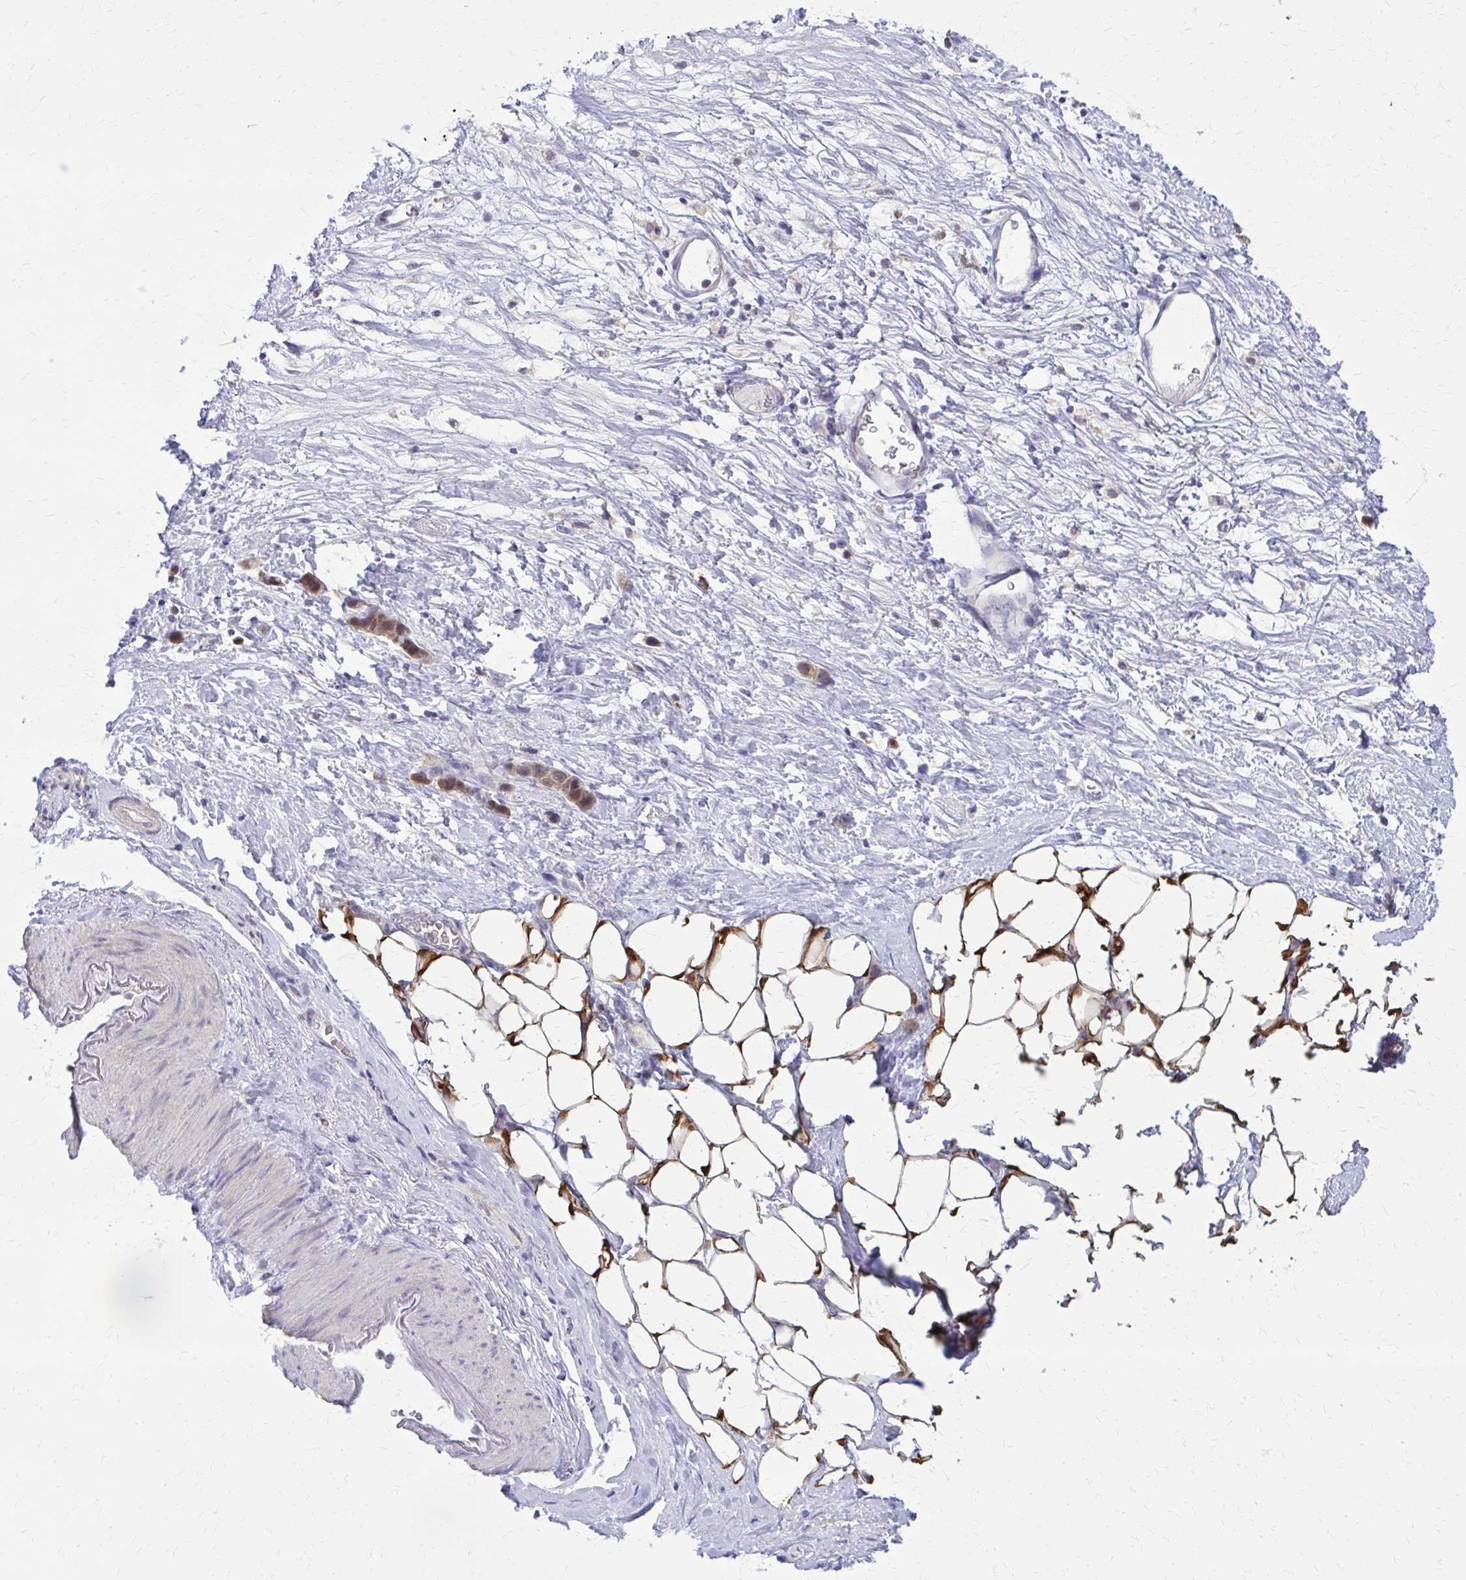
{"staining": {"intensity": "weak", "quantity": ">75%", "location": "cytoplasmic/membranous"}, "tissue": "stomach cancer", "cell_type": "Tumor cells", "image_type": "cancer", "snomed": [{"axis": "morphology", "description": "Adenocarcinoma, NOS"}, {"axis": "topography", "description": "Stomach"}], "caption": "Stomach adenocarcinoma stained with a protein marker exhibits weak staining in tumor cells.", "gene": "DBI", "patient": {"sex": "female", "age": 65}}